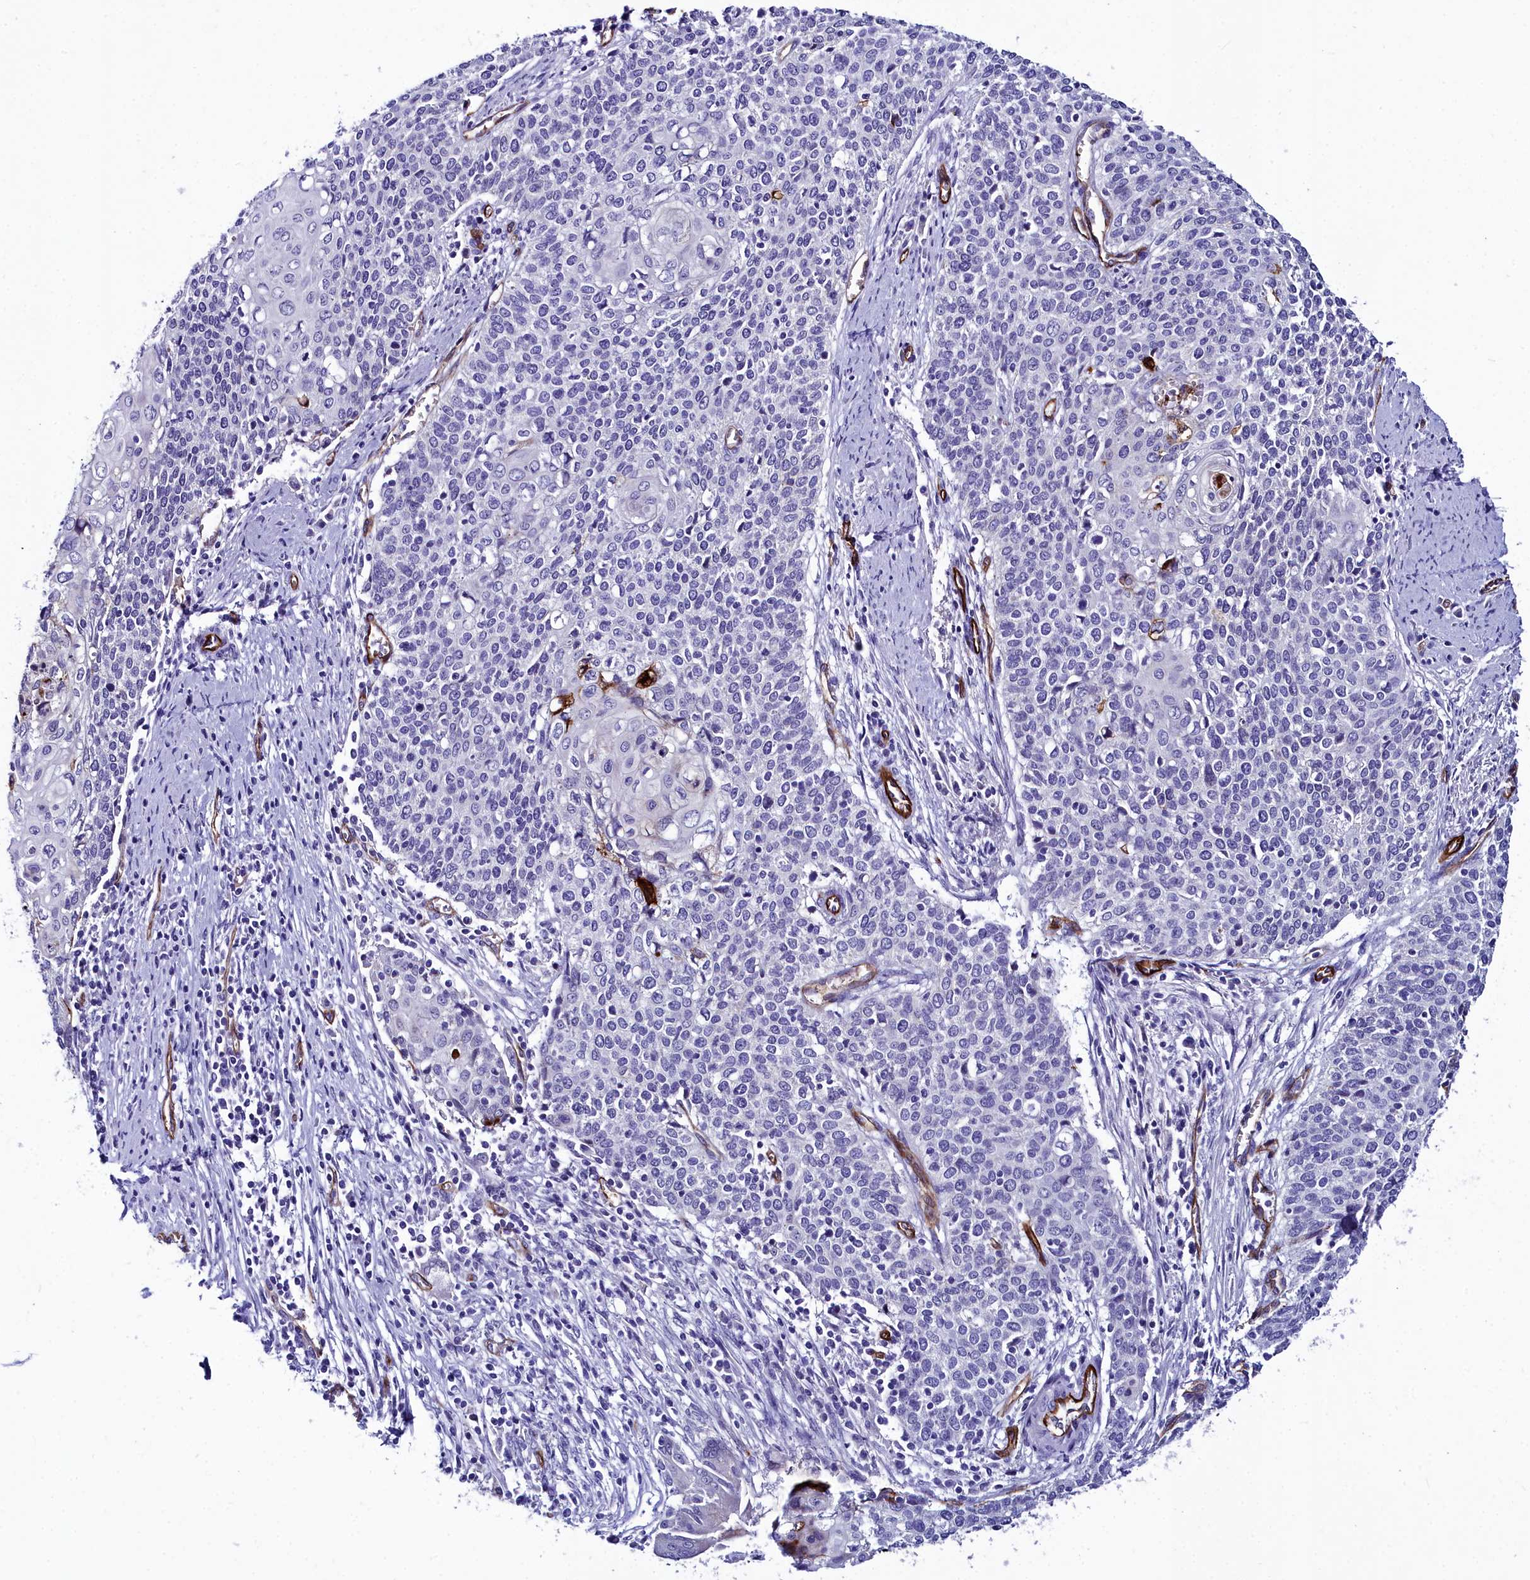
{"staining": {"intensity": "negative", "quantity": "none", "location": "none"}, "tissue": "cervical cancer", "cell_type": "Tumor cells", "image_type": "cancer", "snomed": [{"axis": "morphology", "description": "Squamous cell carcinoma, NOS"}, {"axis": "topography", "description": "Cervix"}], "caption": "Image shows no significant protein positivity in tumor cells of cervical cancer (squamous cell carcinoma).", "gene": "CYP4F11", "patient": {"sex": "female", "age": 39}}